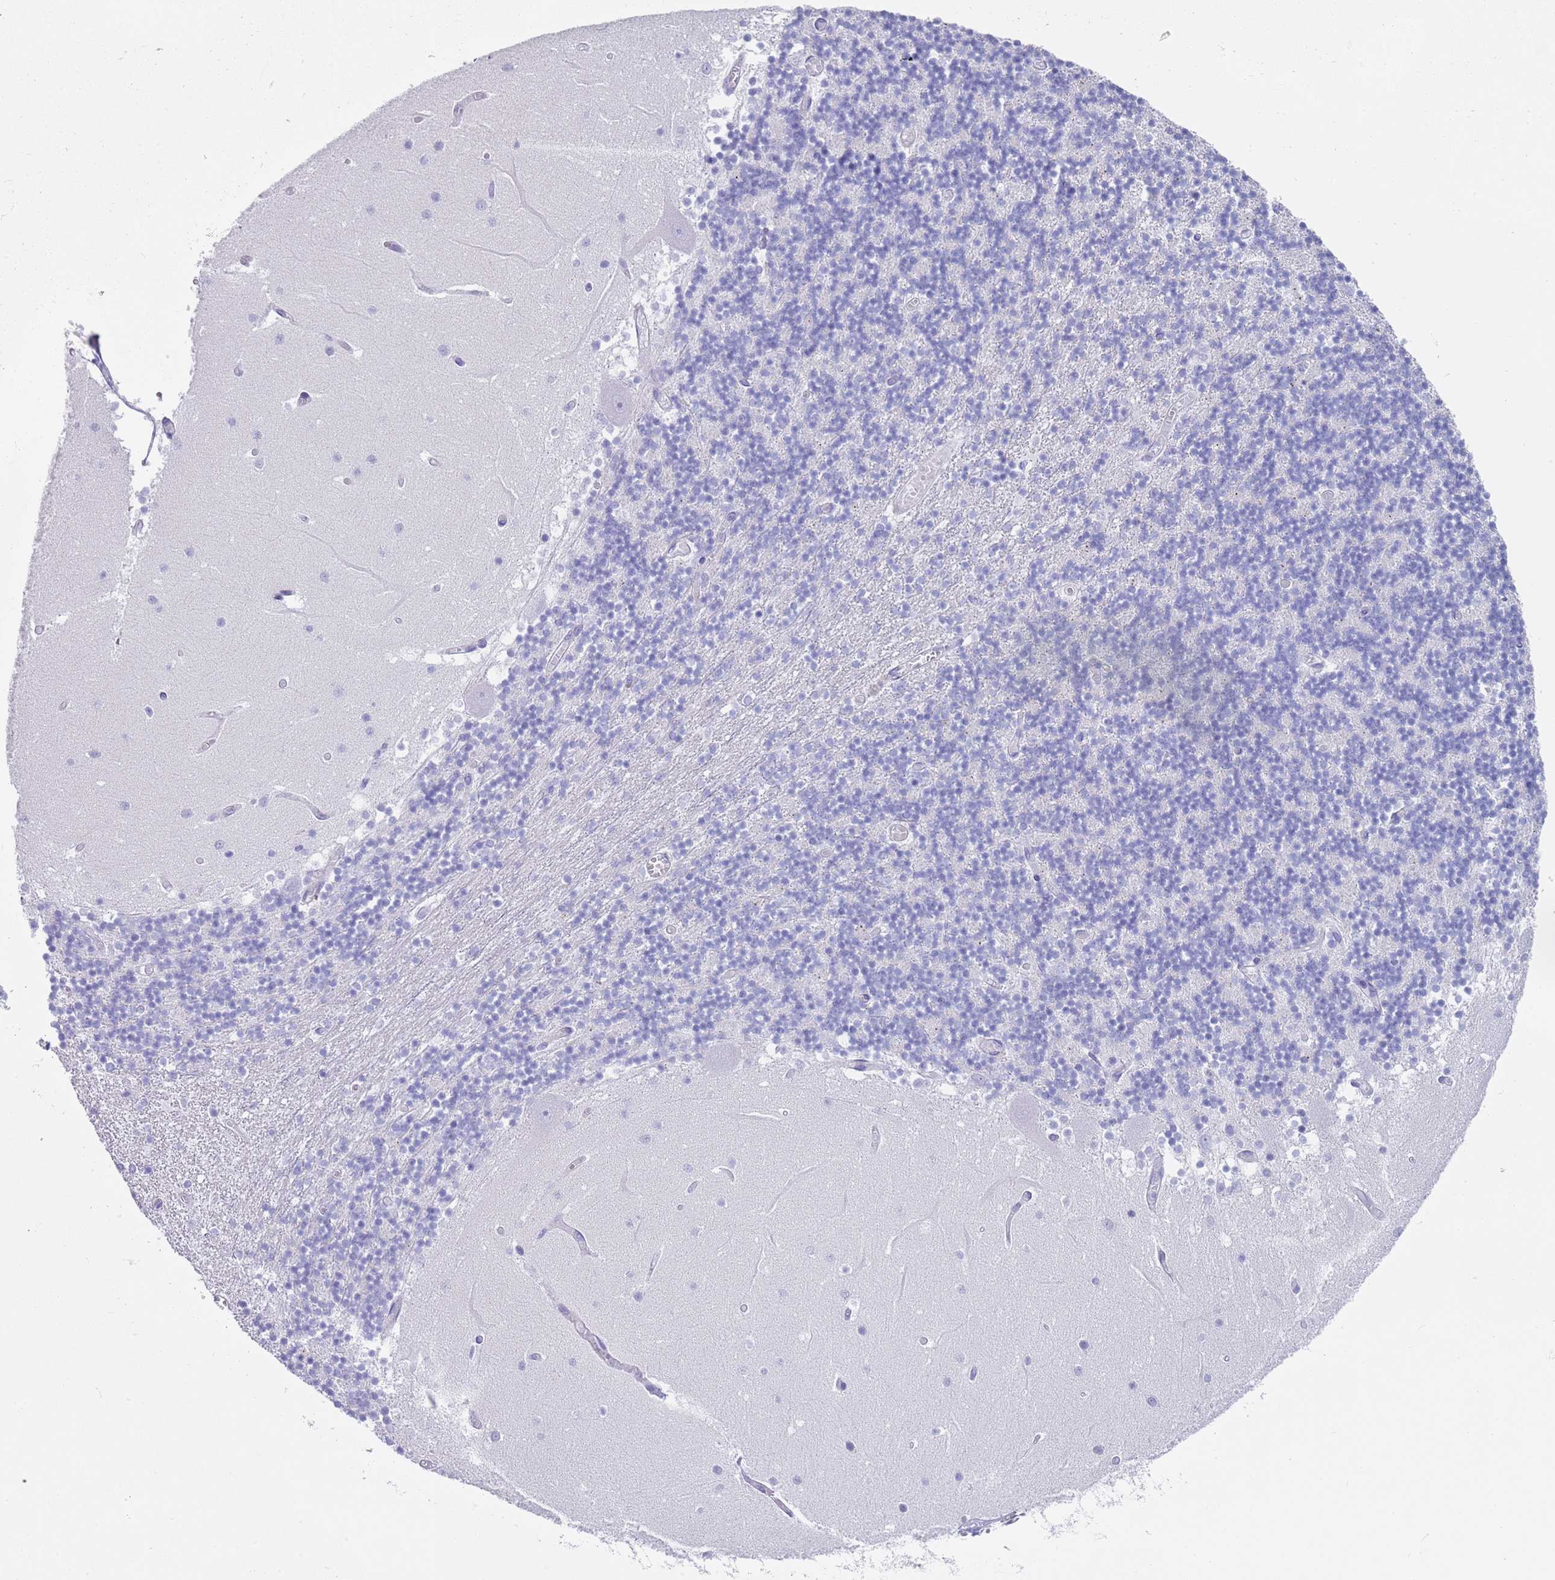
{"staining": {"intensity": "negative", "quantity": "none", "location": "none"}, "tissue": "cerebellum", "cell_type": "Cells in granular layer", "image_type": "normal", "snomed": [{"axis": "morphology", "description": "Normal tissue, NOS"}, {"axis": "topography", "description": "Cerebellum"}], "caption": "Cerebellum stained for a protein using IHC displays no expression cells in granular layer.", "gene": "CPXM2", "patient": {"sex": "female", "age": 28}}